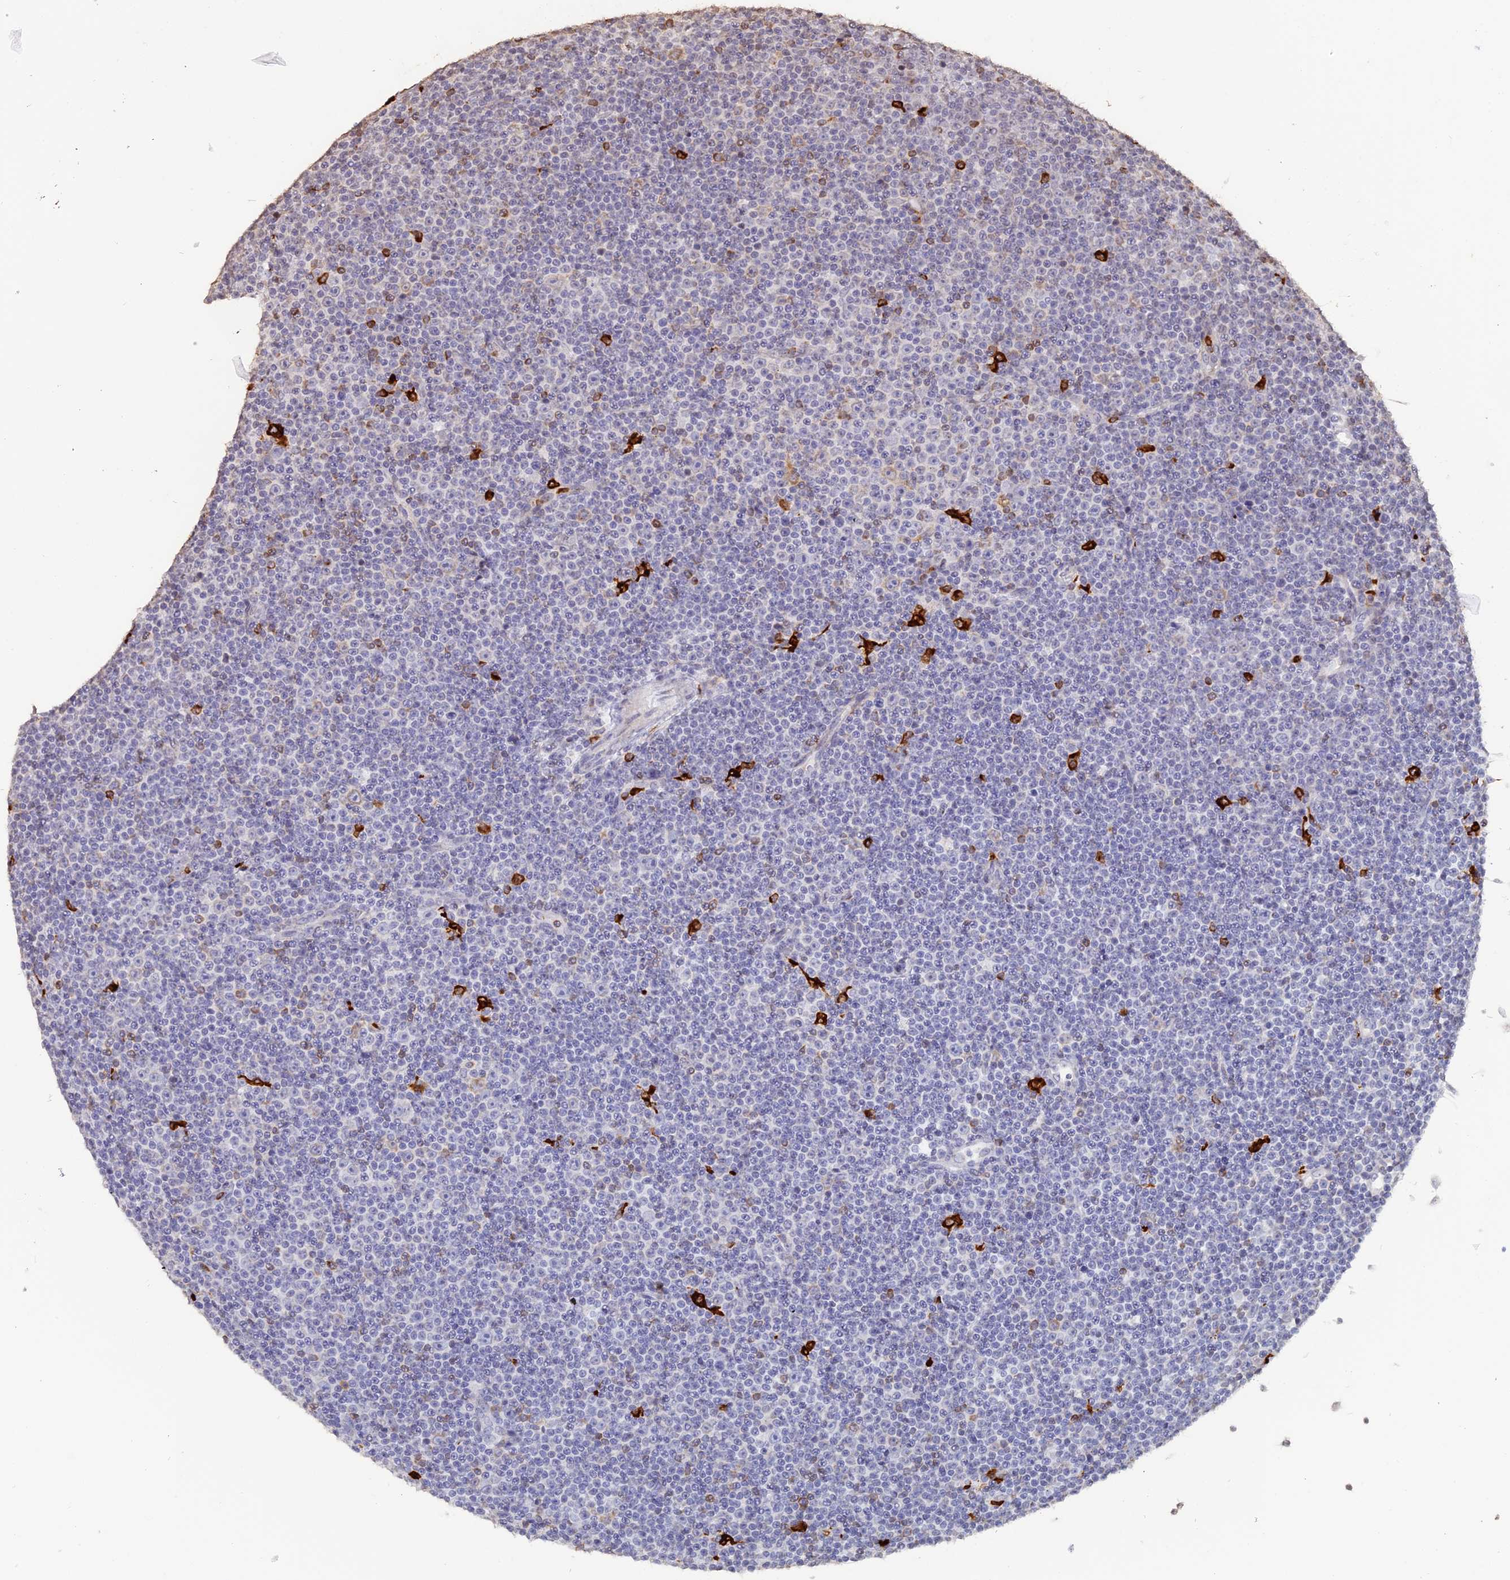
{"staining": {"intensity": "negative", "quantity": "none", "location": "none"}, "tissue": "lymphoma", "cell_type": "Tumor cells", "image_type": "cancer", "snomed": [{"axis": "morphology", "description": "Malignant lymphoma, non-Hodgkin's type, Low grade"}, {"axis": "topography", "description": "Lymph node"}], "caption": "There is no significant positivity in tumor cells of lymphoma. (DAB (3,3'-diaminobenzidine) immunohistochemistry with hematoxylin counter stain).", "gene": "APOBR", "patient": {"sex": "female", "age": 67}}